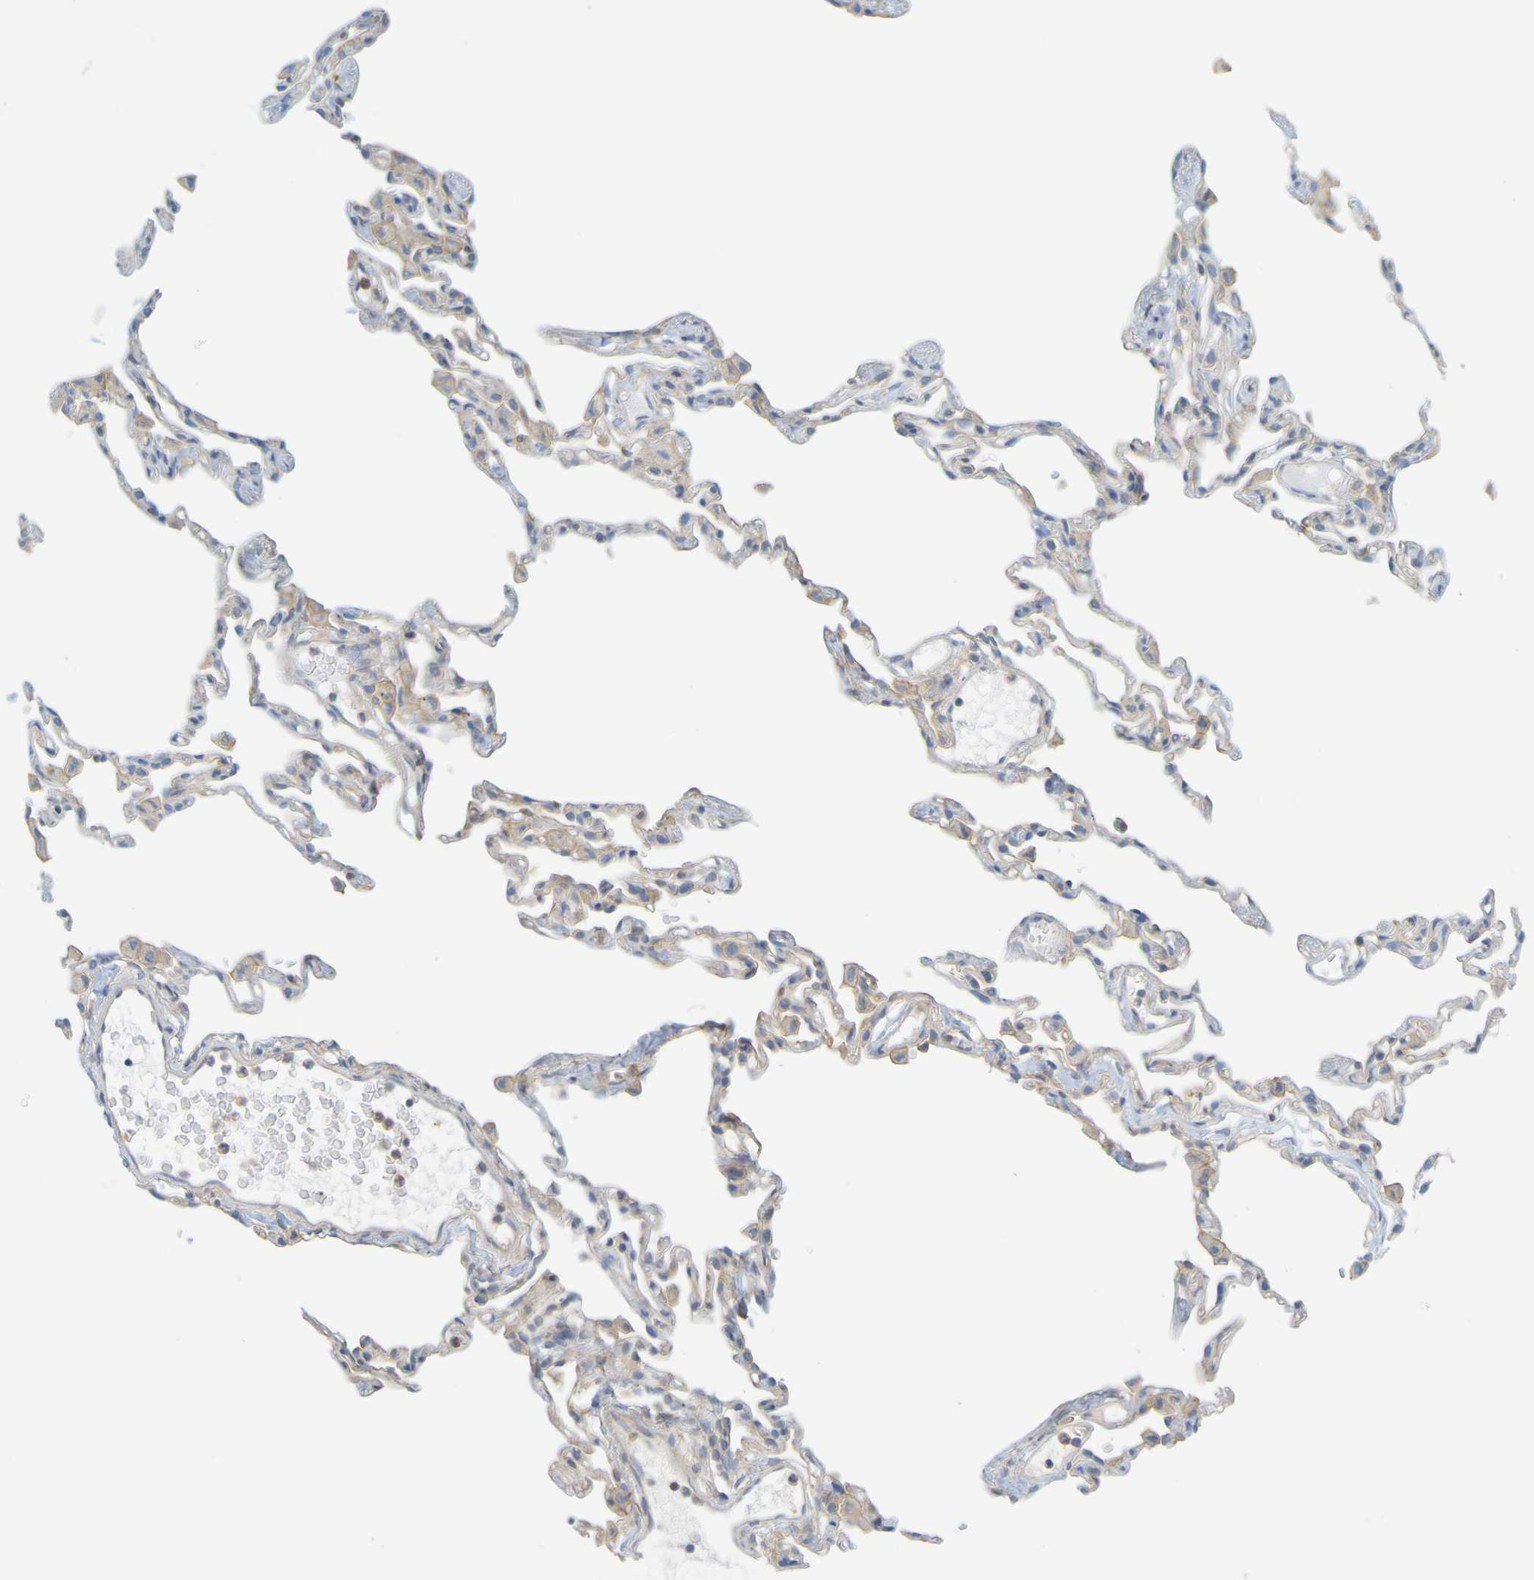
{"staining": {"intensity": "weak", "quantity": "<25%", "location": "cytoplasmic/membranous"}, "tissue": "lung", "cell_type": "Alveolar cells", "image_type": "normal", "snomed": [{"axis": "morphology", "description": "Normal tissue, NOS"}, {"axis": "topography", "description": "Lung"}], "caption": "The immunohistochemistry (IHC) micrograph has no significant positivity in alveolar cells of lung. The staining was performed using DAB (3,3'-diaminobenzidine) to visualize the protein expression in brown, while the nuclei were stained in blue with hematoxylin (Magnification: 20x).", "gene": "APPL1", "patient": {"sex": "female", "age": 49}}